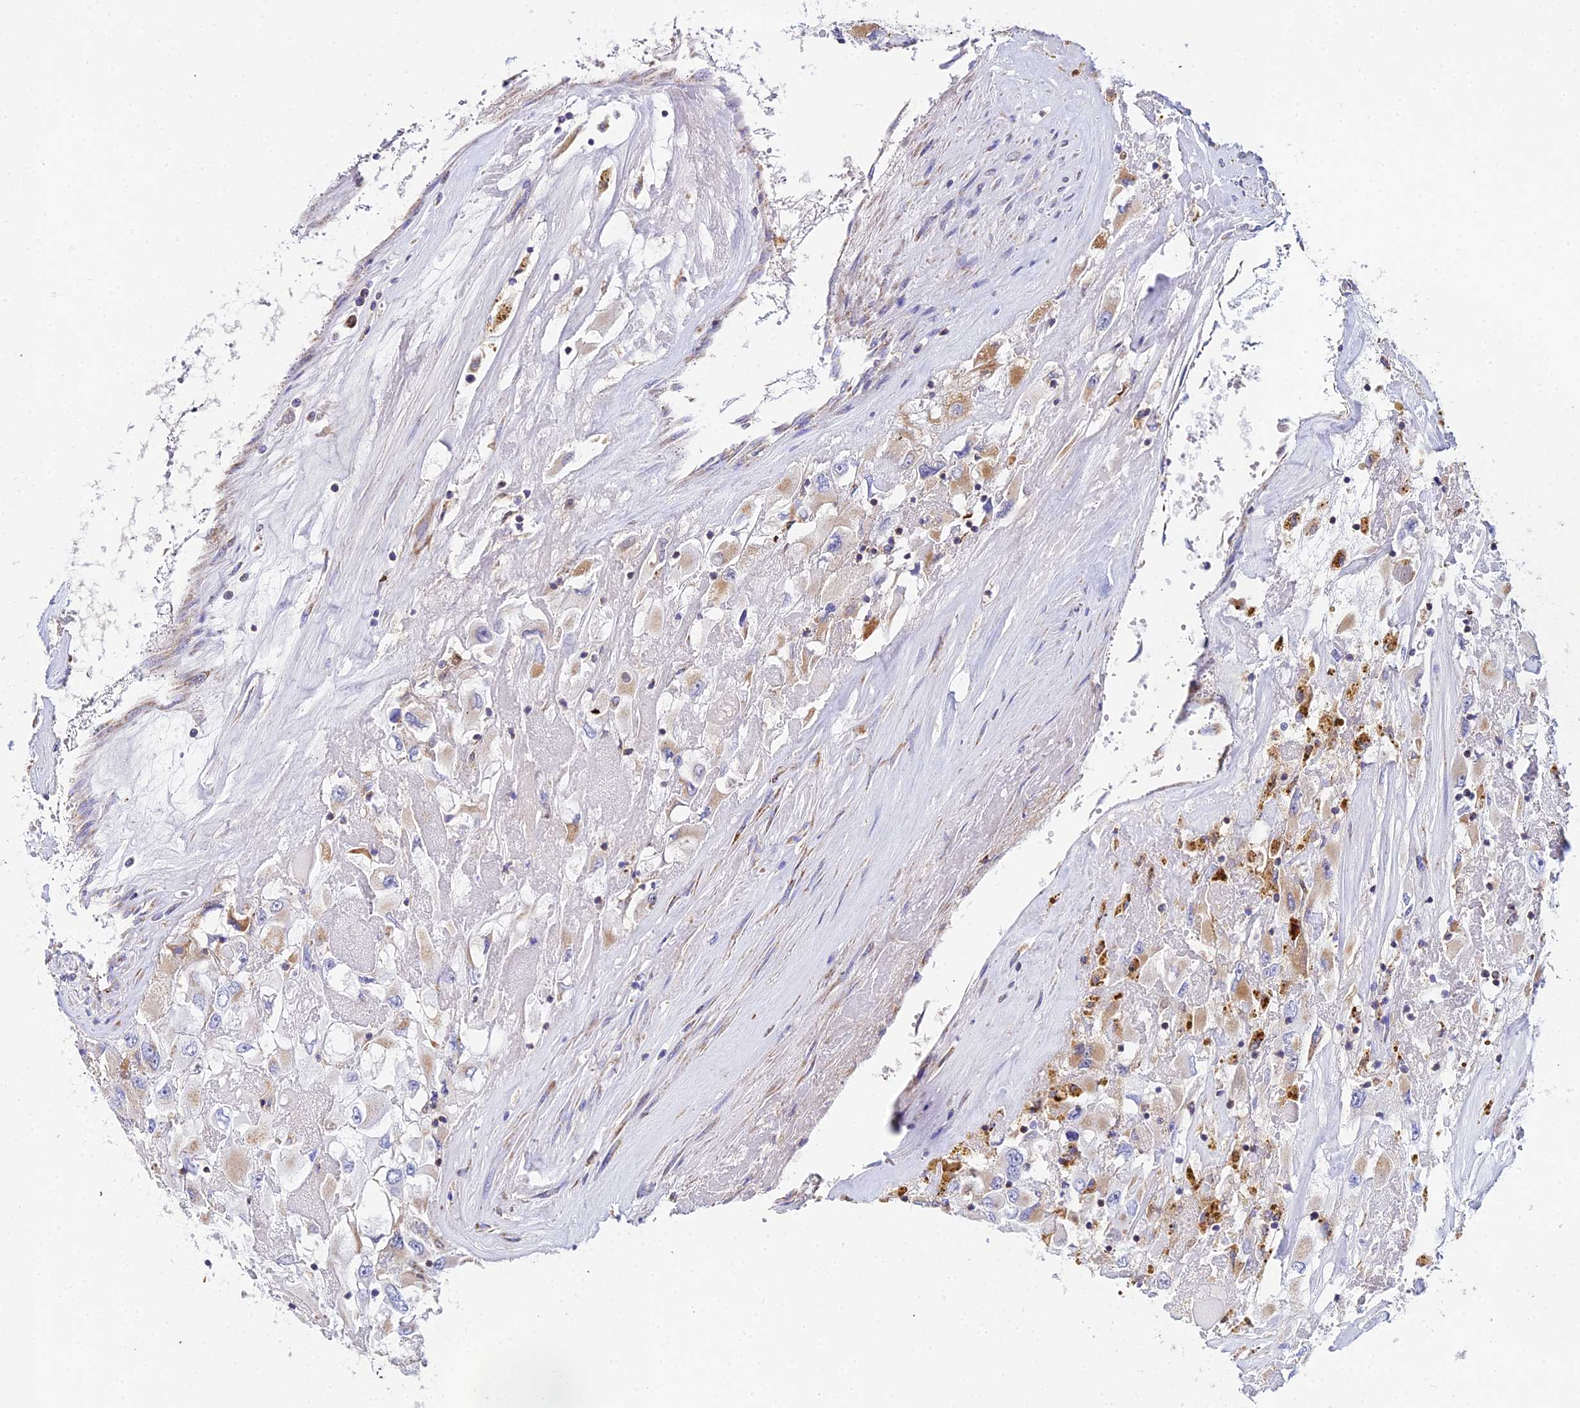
{"staining": {"intensity": "weak", "quantity": "25%-75%", "location": "cytoplasmic/membranous"}, "tissue": "renal cancer", "cell_type": "Tumor cells", "image_type": "cancer", "snomed": [{"axis": "morphology", "description": "Adenocarcinoma, NOS"}, {"axis": "topography", "description": "Kidney"}], "caption": "A photomicrograph of human renal adenocarcinoma stained for a protein reveals weak cytoplasmic/membranous brown staining in tumor cells.", "gene": "NIPSNAP3A", "patient": {"sex": "female", "age": 52}}